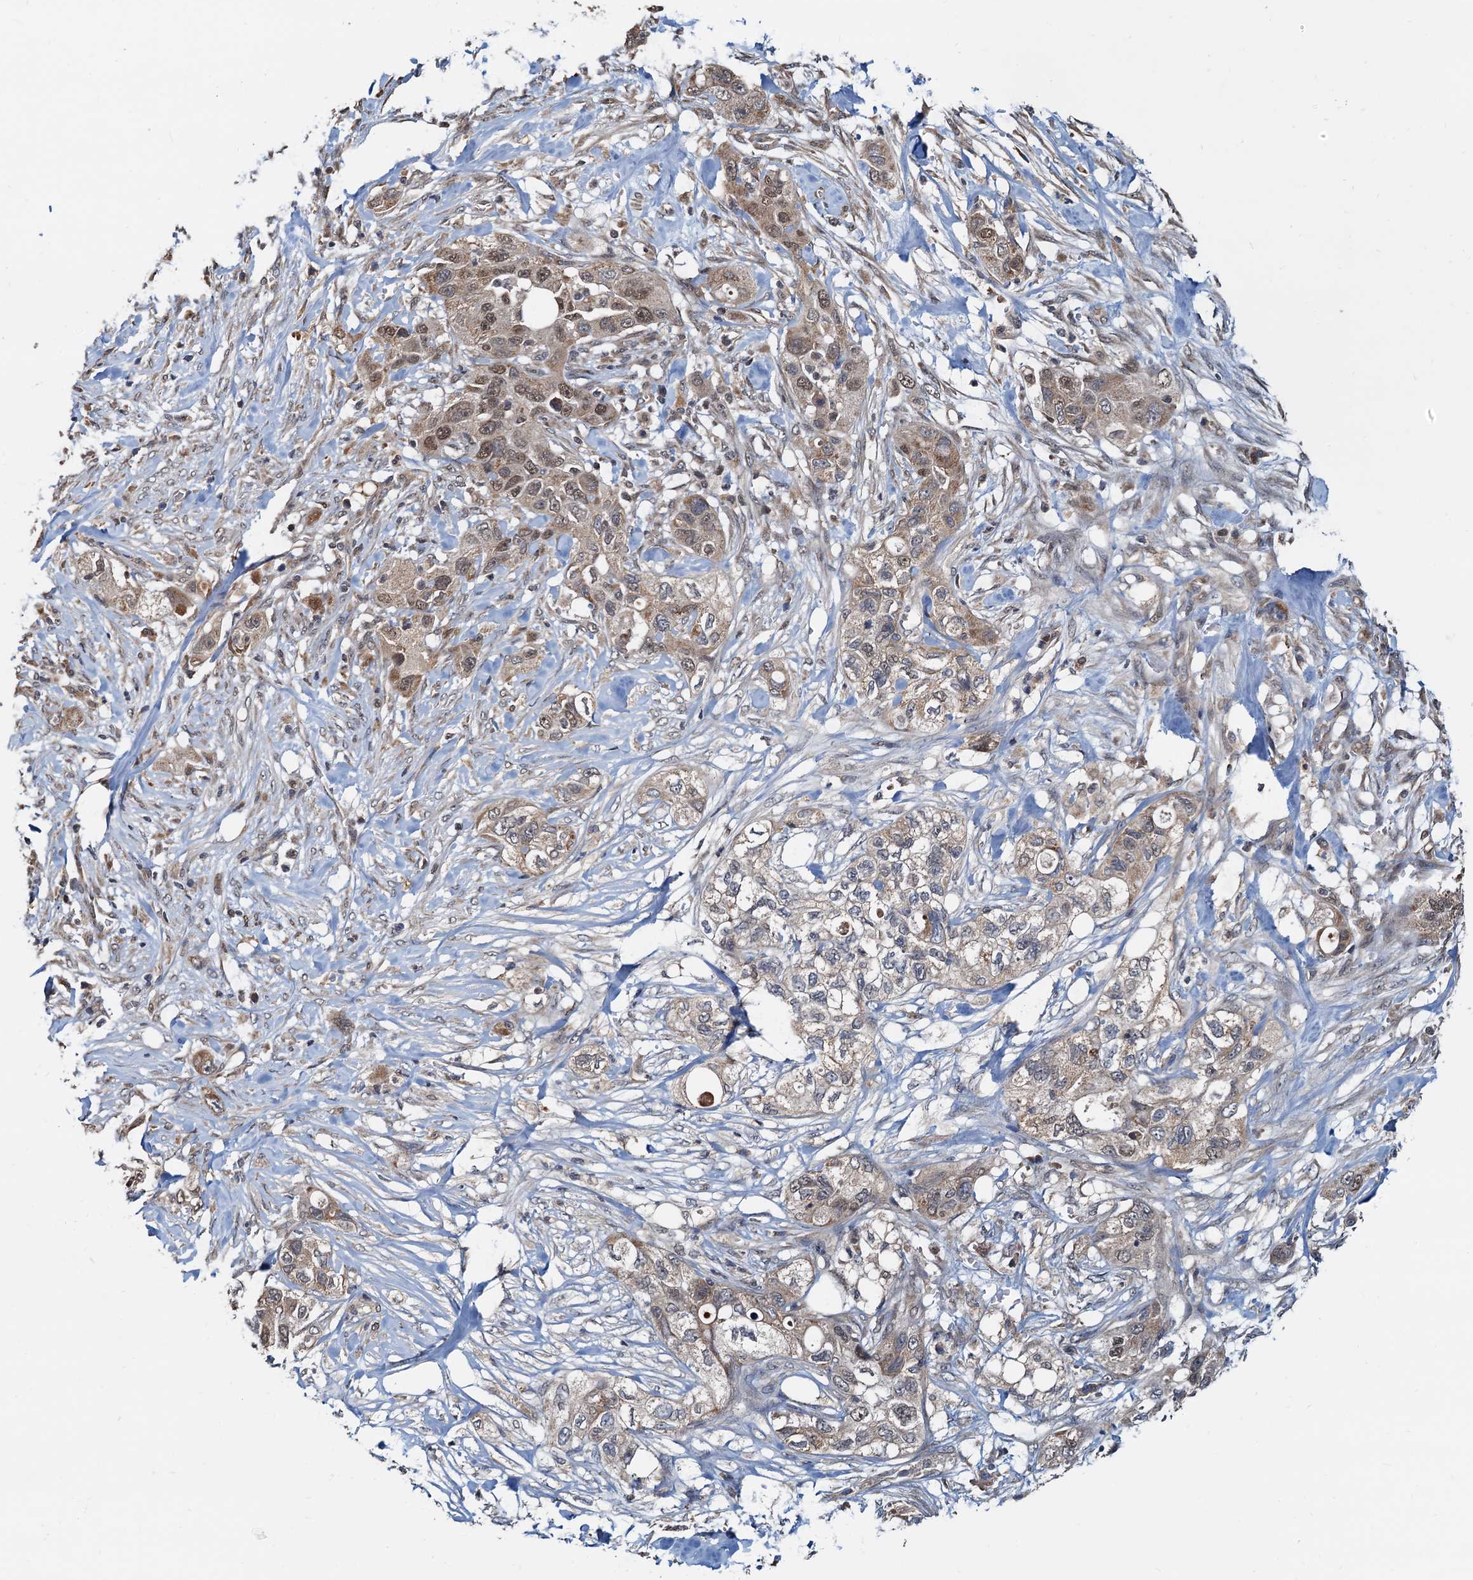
{"staining": {"intensity": "moderate", "quantity": "25%-75%", "location": "cytoplasmic/membranous,nuclear"}, "tissue": "pancreatic cancer", "cell_type": "Tumor cells", "image_type": "cancer", "snomed": [{"axis": "morphology", "description": "Adenocarcinoma, NOS"}, {"axis": "topography", "description": "Pancreas"}], "caption": "Human adenocarcinoma (pancreatic) stained with a protein marker demonstrates moderate staining in tumor cells.", "gene": "MCMBP", "patient": {"sex": "female", "age": 78}}